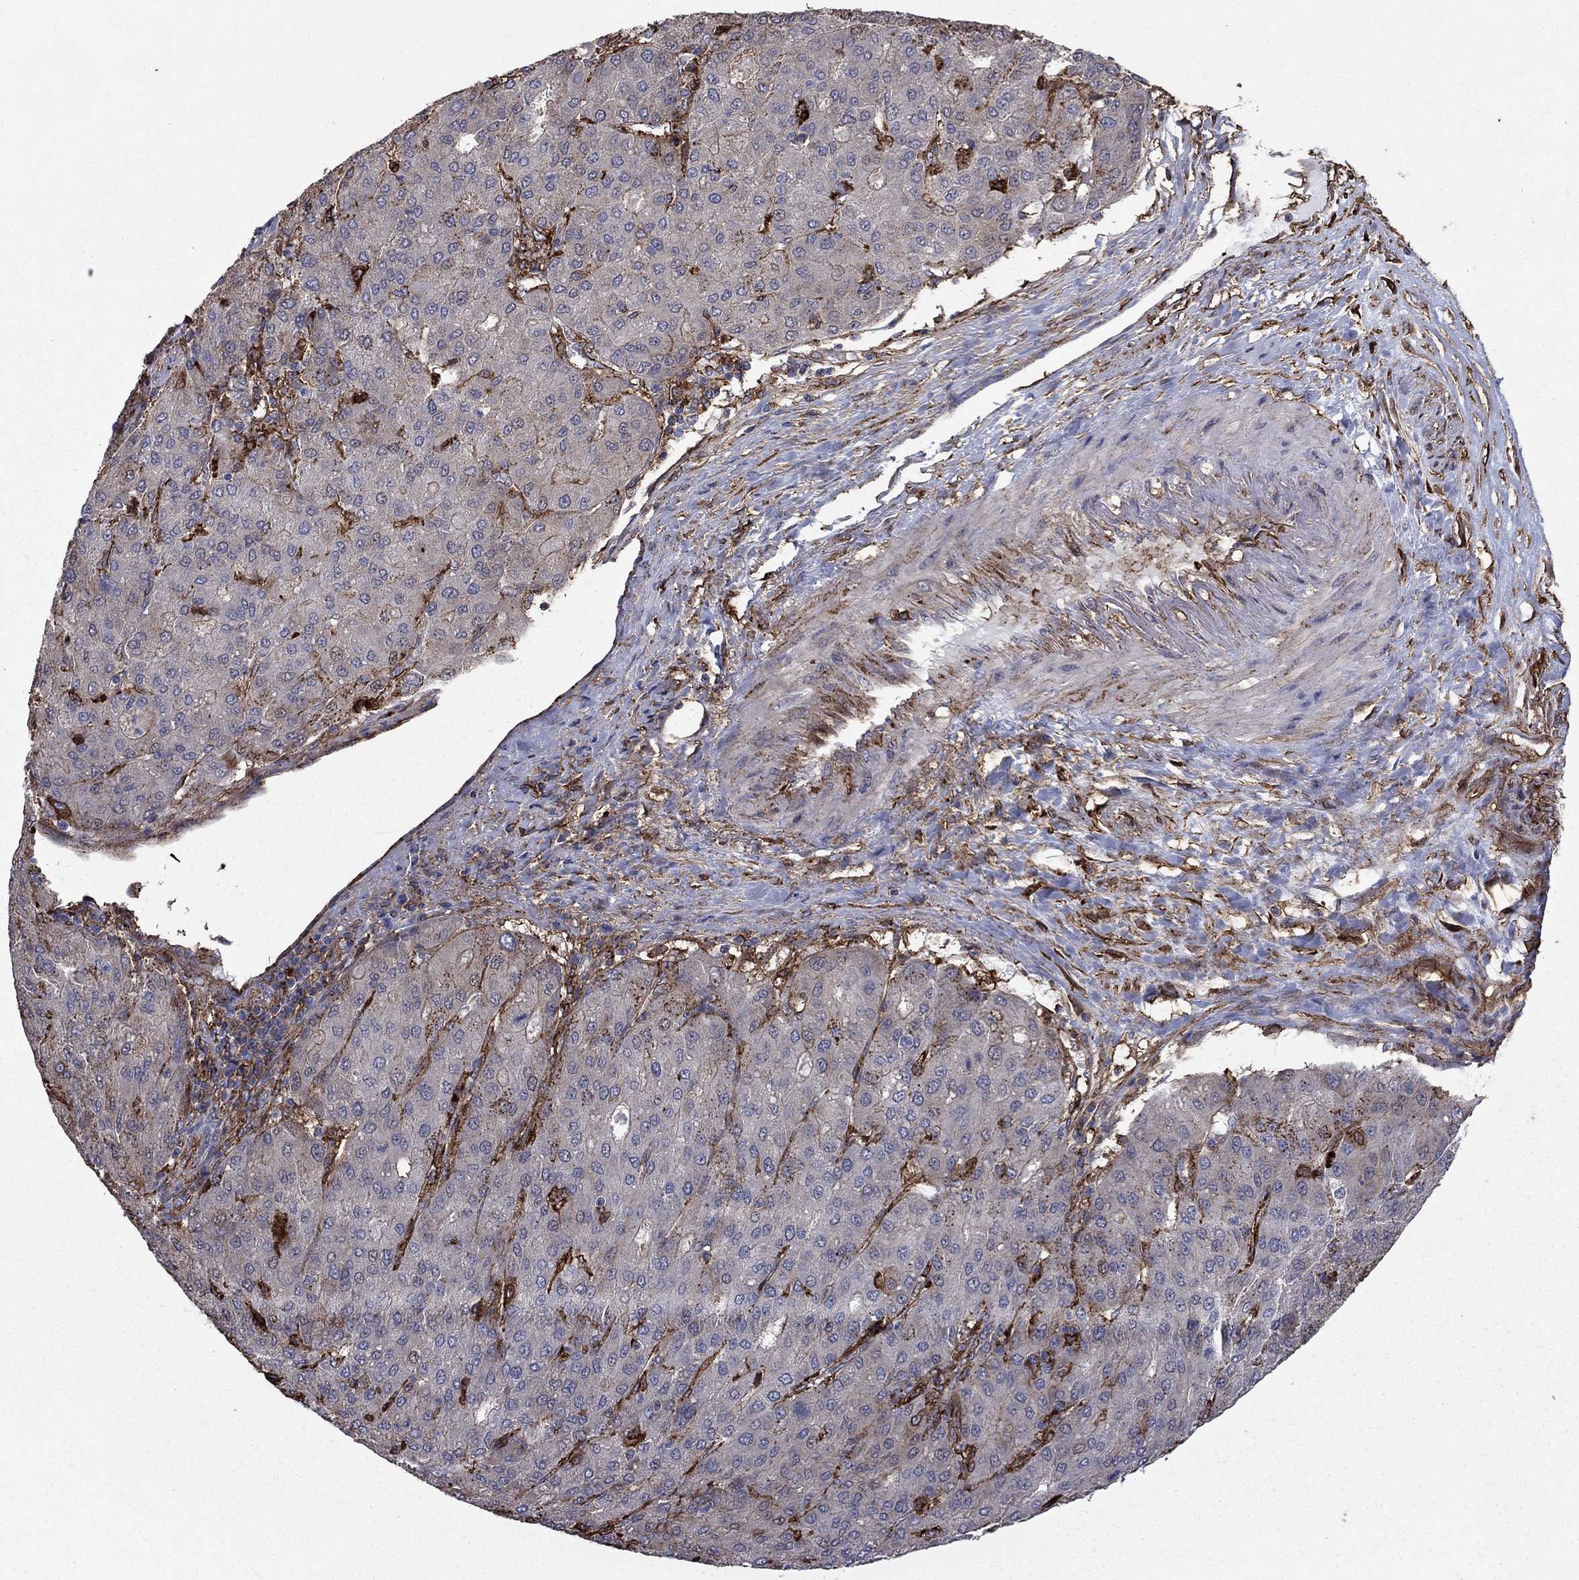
{"staining": {"intensity": "negative", "quantity": "none", "location": "none"}, "tissue": "liver cancer", "cell_type": "Tumor cells", "image_type": "cancer", "snomed": [{"axis": "morphology", "description": "Carcinoma, Hepatocellular, NOS"}, {"axis": "topography", "description": "Liver"}], "caption": "High magnification brightfield microscopy of hepatocellular carcinoma (liver) stained with DAB (brown) and counterstained with hematoxylin (blue): tumor cells show no significant expression.", "gene": "PLAU", "patient": {"sex": "male", "age": 65}}